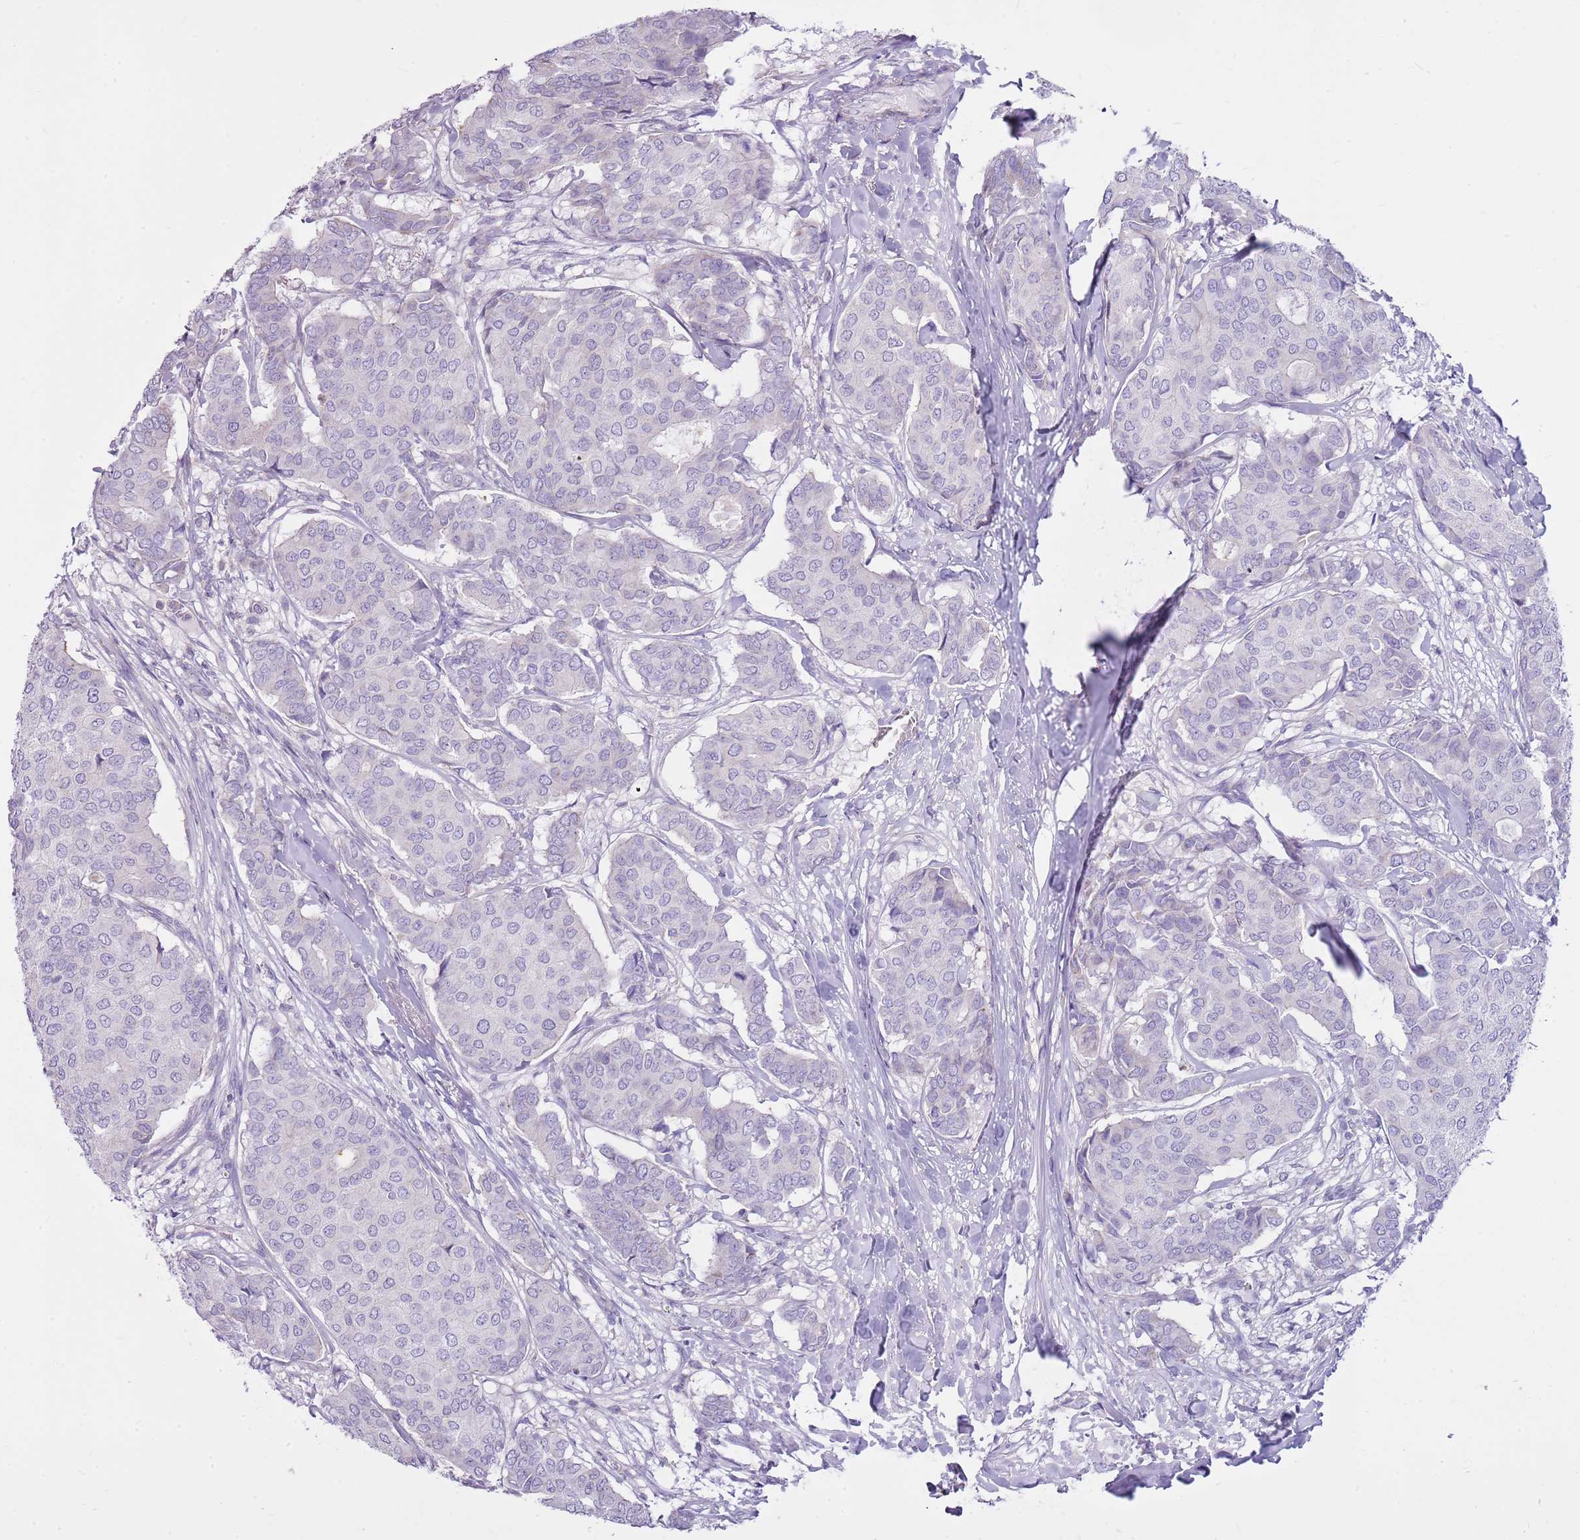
{"staining": {"intensity": "negative", "quantity": "none", "location": "none"}, "tissue": "breast cancer", "cell_type": "Tumor cells", "image_type": "cancer", "snomed": [{"axis": "morphology", "description": "Duct carcinoma"}, {"axis": "topography", "description": "Breast"}], "caption": "An image of breast invasive ductal carcinoma stained for a protein exhibits no brown staining in tumor cells.", "gene": "CNPPD1", "patient": {"sex": "female", "age": 75}}